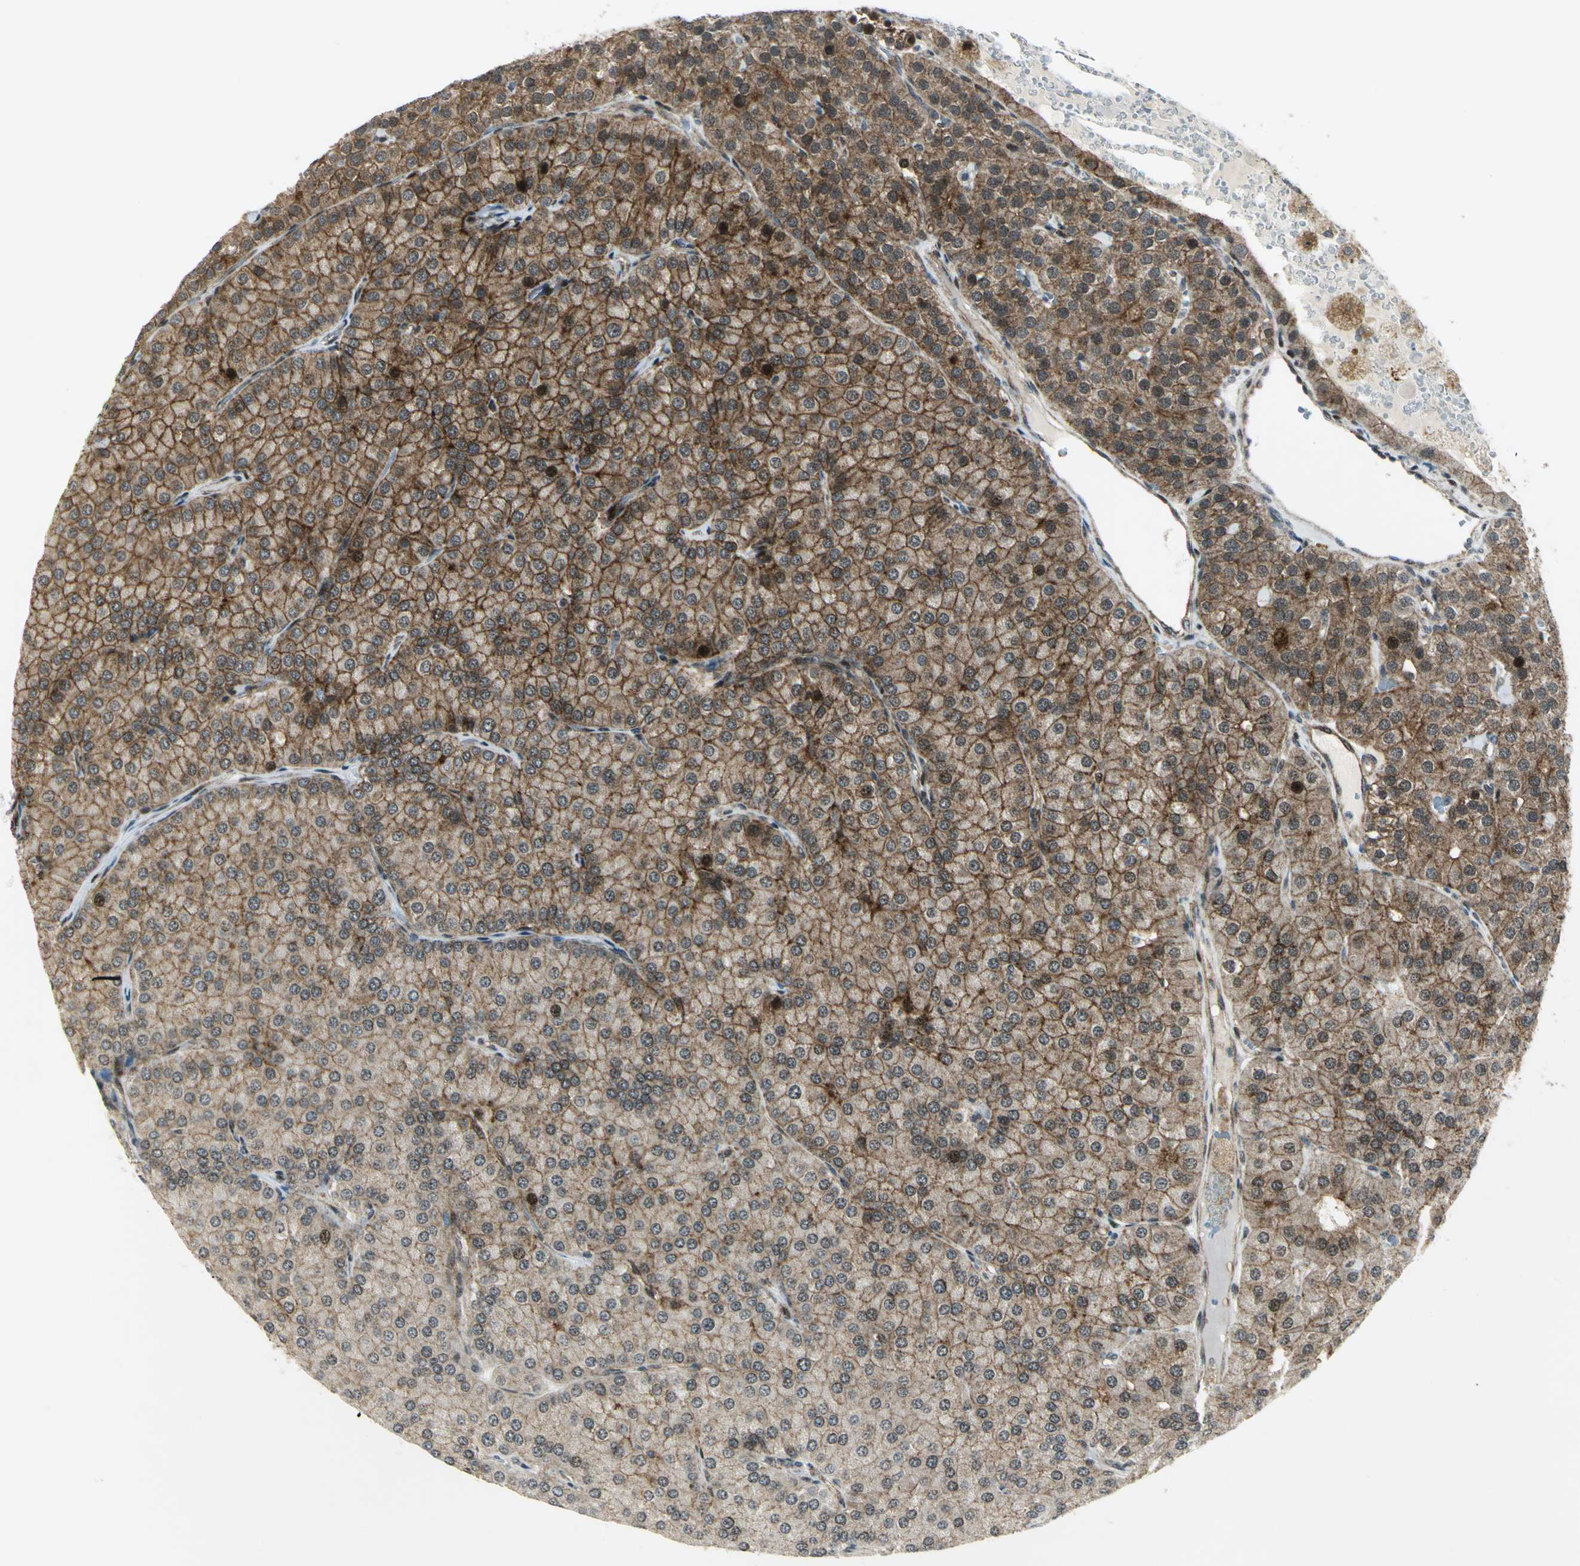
{"staining": {"intensity": "moderate", "quantity": ">75%", "location": "cytoplasmic/membranous"}, "tissue": "parathyroid gland", "cell_type": "Glandular cells", "image_type": "normal", "snomed": [{"axis": "morphology", "description": "Normal tissue, NOS"}, {"axis": "morphology", "description": "Adenoma, NOS"}, {"axis": "topography", "description": "Parathyroid gland"}], "caption": "Protein staining exhibits moderate cytoplasmic/membranous staining in about >75% of glandular cells in unremarkable parathyroid gland.", "gene": "ATP6V1A", "patient": {"sex": "female", "age": 86}}